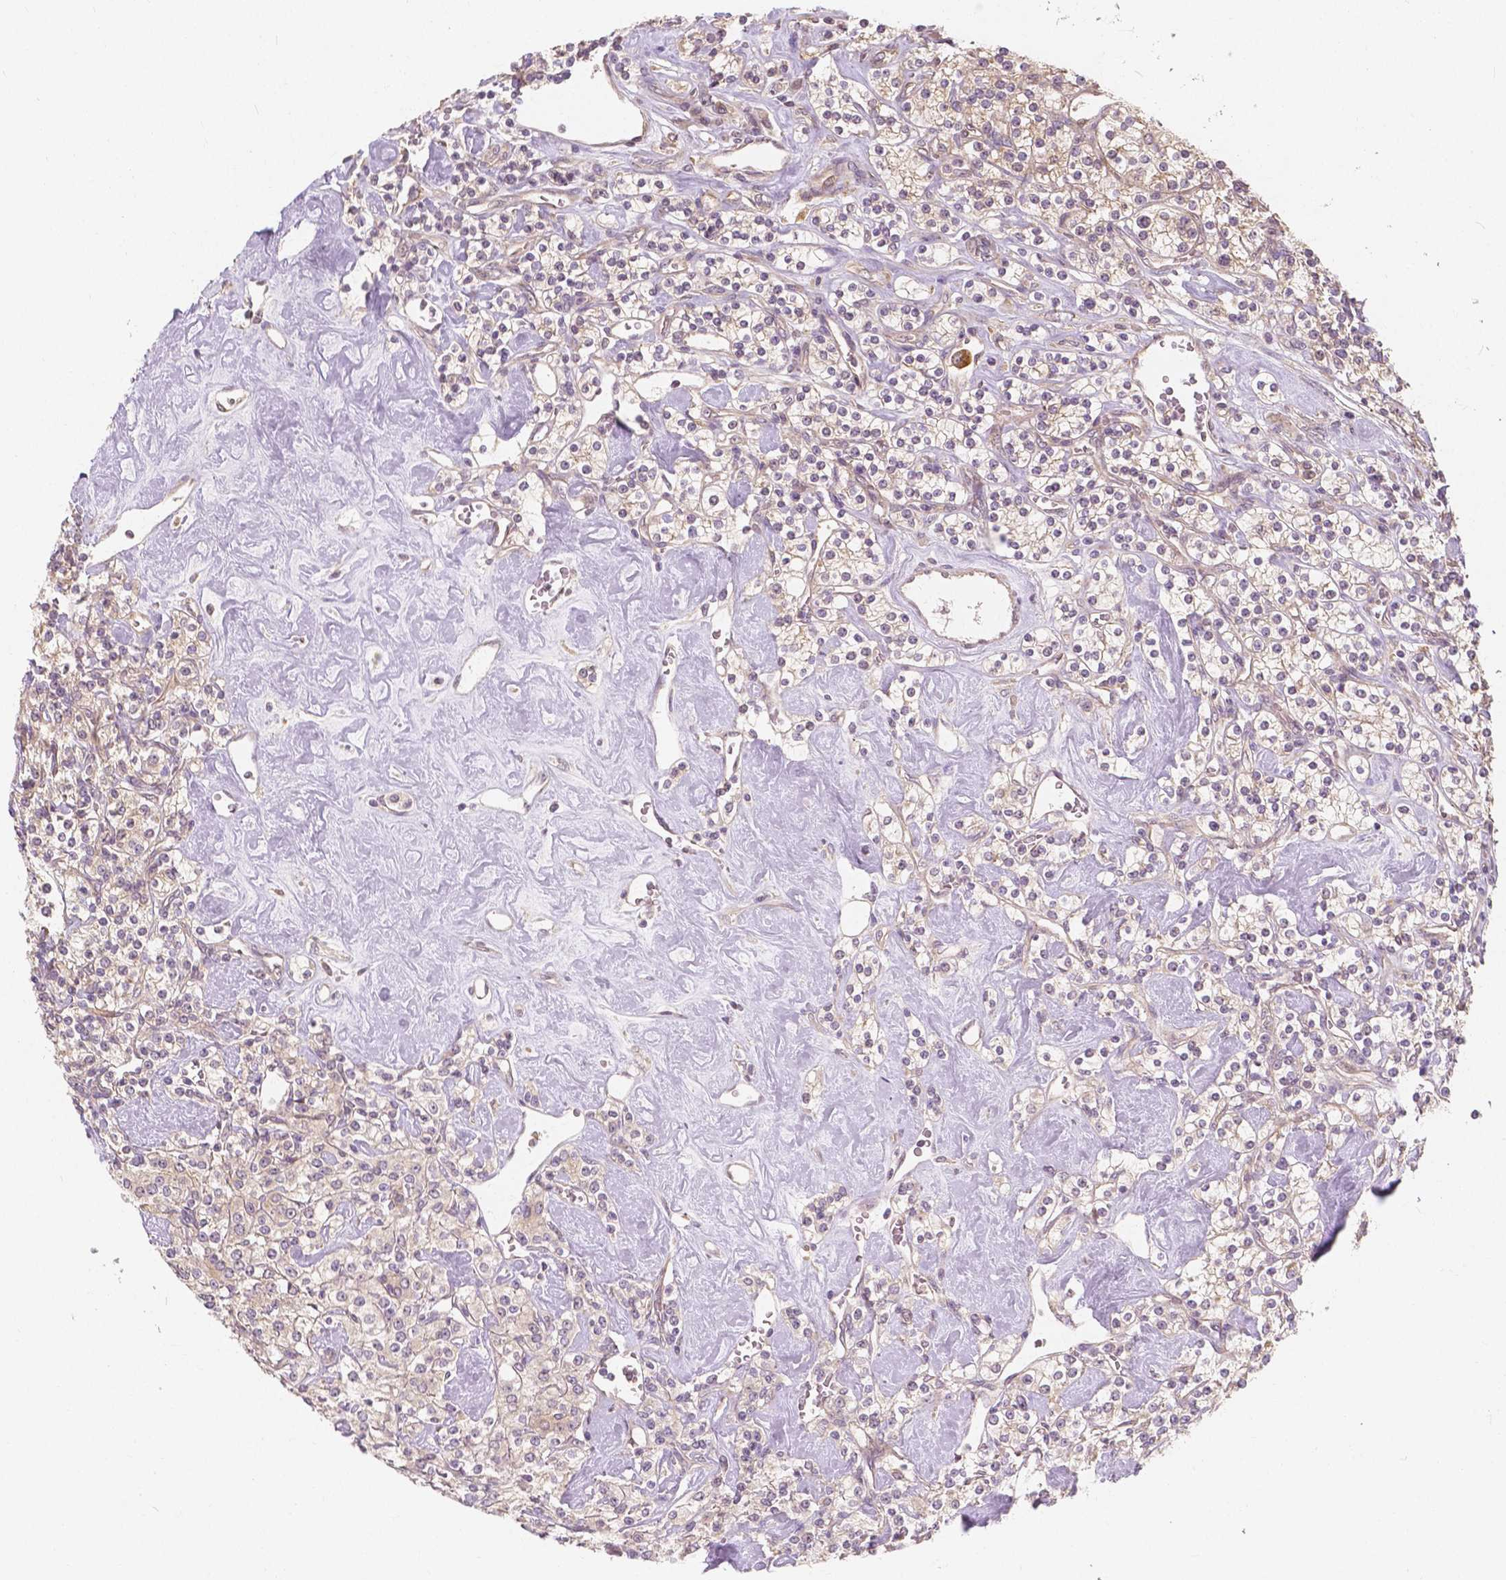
{"staining": {"intensity": "weak", "quantity": "<25%", "location": "cytoplasmic/membranous"}, "tissue": "renal cancer", "cell_type": "Tumor cells", "image_type": "cancer", "snomed": [{"axis": "morphology", "description": "Adenocarcinoma, NOS"}, {"axis": "topography", "description": "Kidney"}], "caption": "A high-resolution image shows immunohistochemistry (IHC) staining of renal cancer (adenocarcinoma), which displays no significant expression in tumor cells.", "gene": "SNX12", "patient": {"sex": "male", "age": 77}}